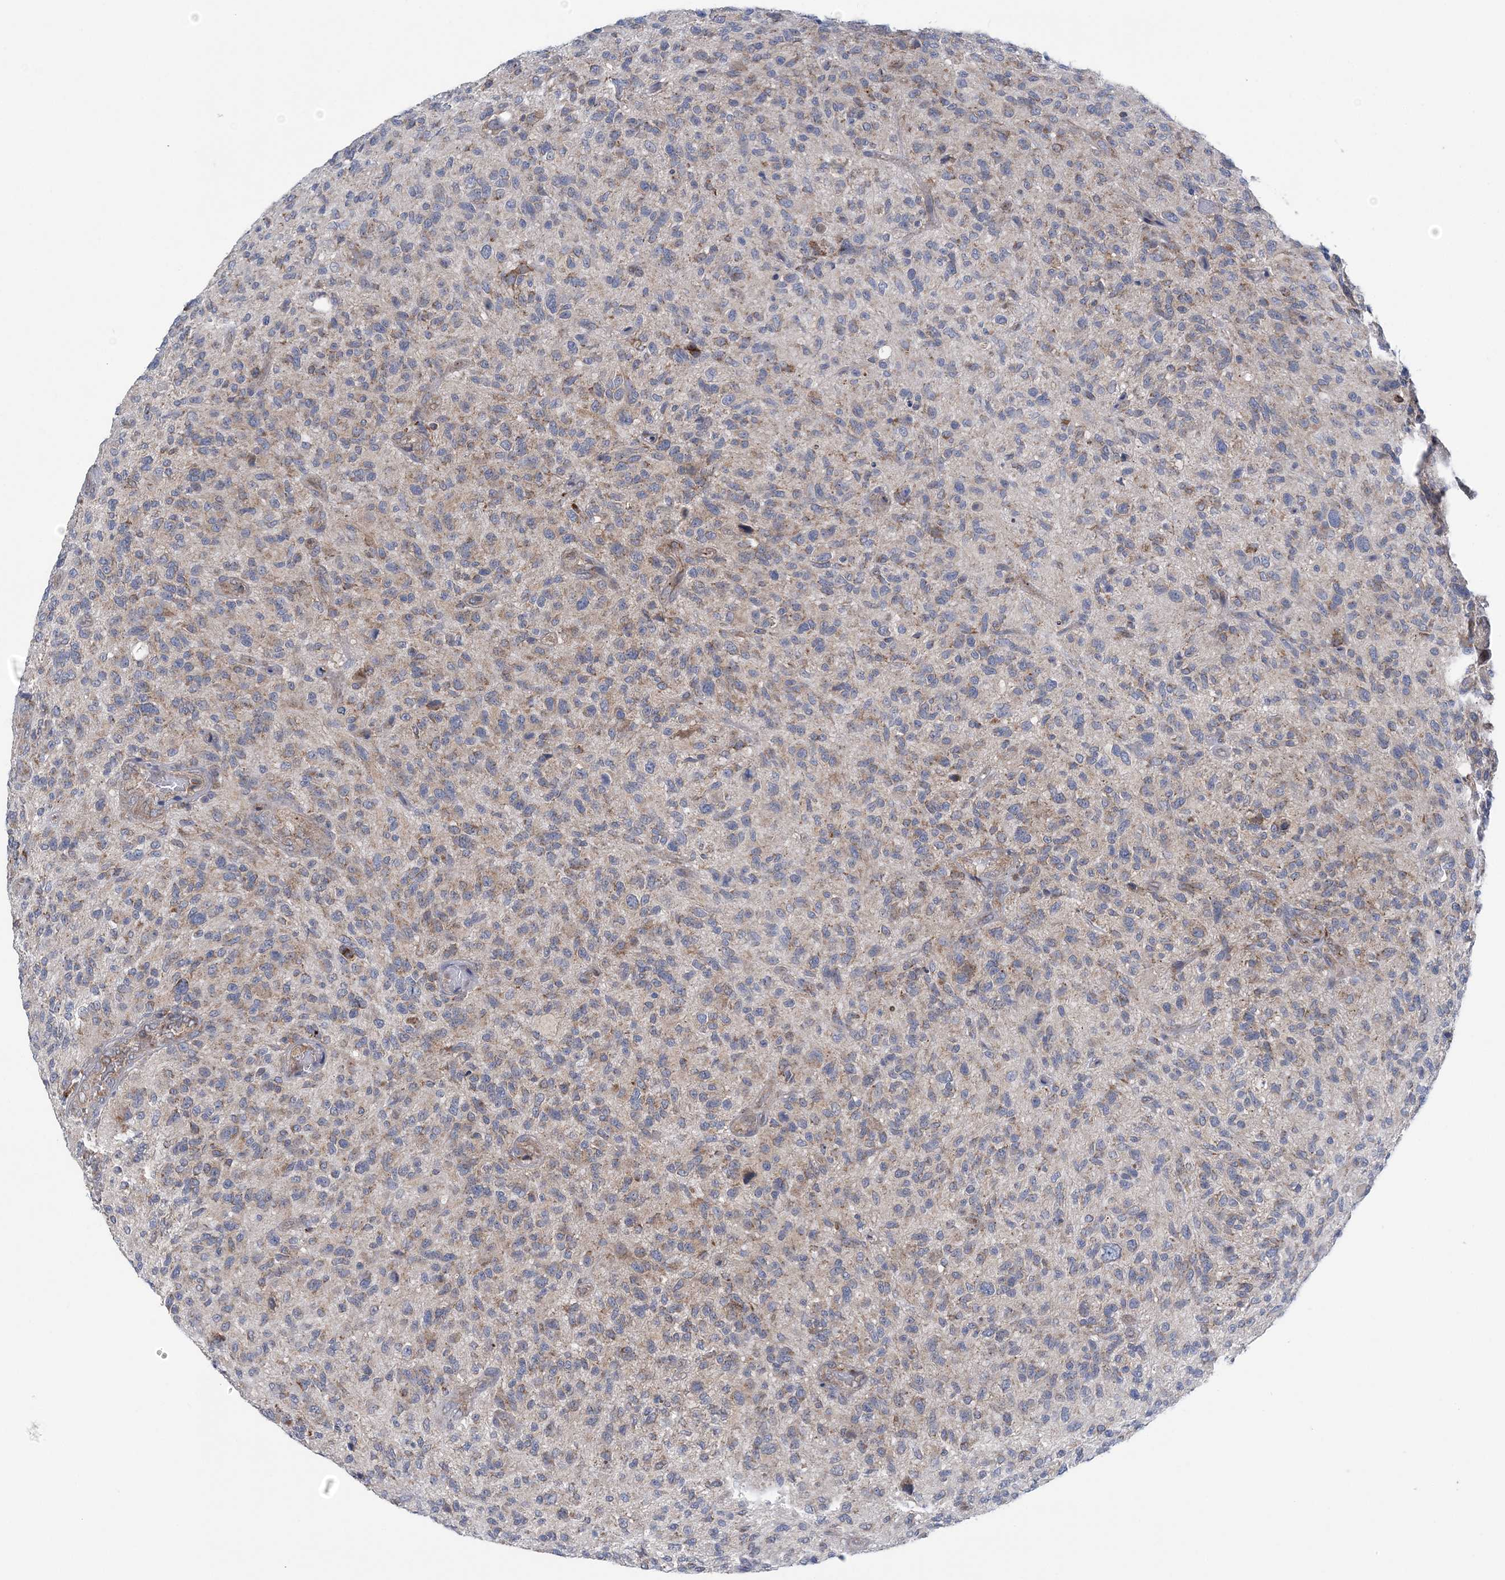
{"staining": {"intensity": "weak", "quantity": "25%-75%", "location": "cytoplasmic/membranous"}, "tissue": "glioma", "cell_type": "Tumor cells", "image_type": "cancer", "snomed": [{"axis": "morphology", "description": "Glioma, malignant, High grade"}, {"axis": "topography", "description": "Brain"}], "caption": "Brown immunohistochemical staining in human malignant high-grade glioma reveals weak cytoplasmic/membranous expression in approximately 25%-75% of tumor cells. Nuclei are stained in blue.", "gene": "COPE", "patient": {"sex": "male", "age": 47}}